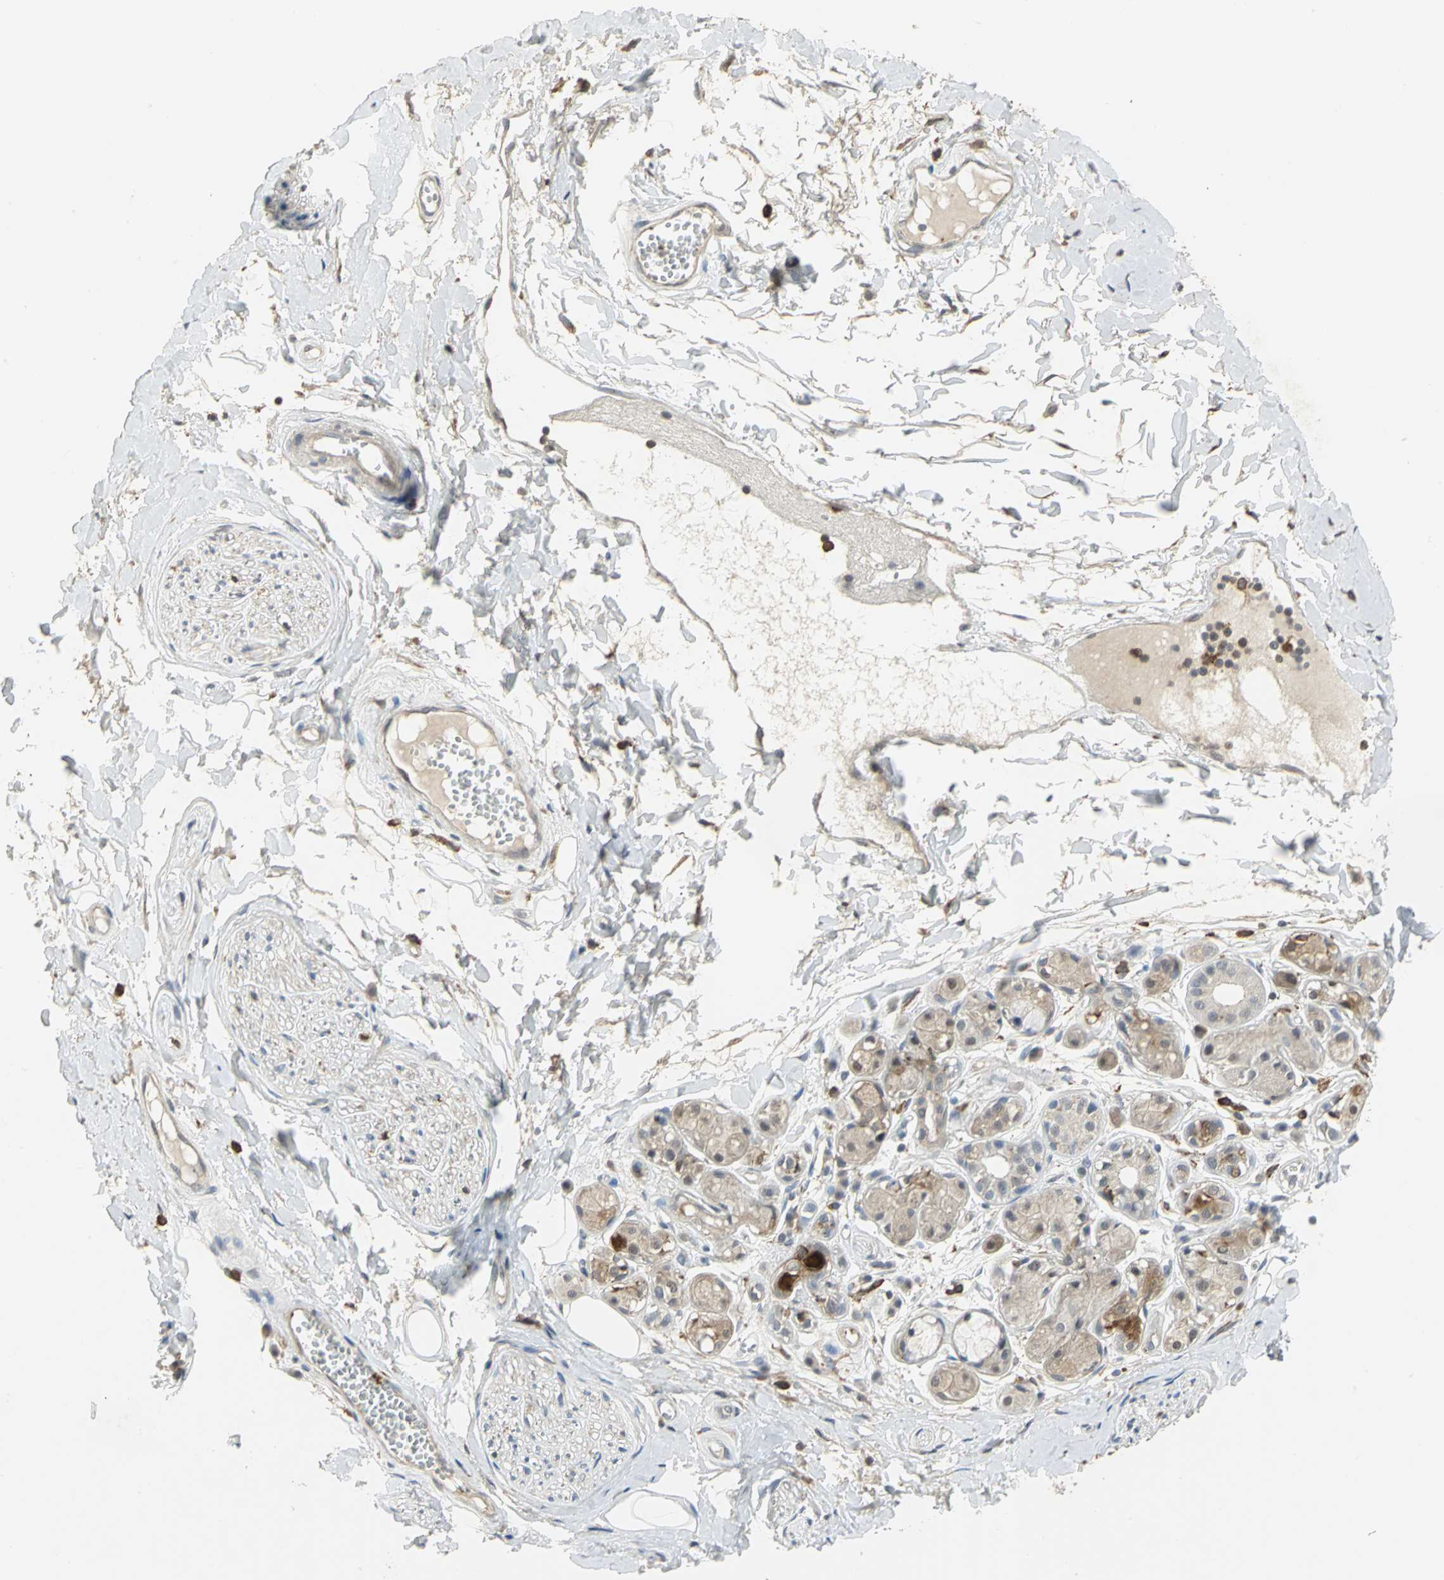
{"staining": {"intensity": "moderate", "quantity": "<25%", "location": "cytoplasmic/membranous"}, "tissue": "adipose tissue", "cell_type": "Adipocytes", "image_type": "normal", "snomed": [{"axis": "morphology", "description": "Normal tissue, NOS"}, {"axis": "morphology", "description": "Inflammation, NOS"}, {"axis": "topography", "description": "Salivary gland"}, {"axis": "topography", "description": "Peripheral nerve tissue"}], "caption": "The photomicrograph demonstrates staining of normal adipose tissue, revealing moderate cytoplasmic/membranous protein expression (brown color) within adipocytes. The staining is performed using DAB brown chromogen to label protein expression. The nuclei are counter-stained blue using hematoxylin.", "gene": "SKAP2", "patient": {"sex": "female", "age": 75}}